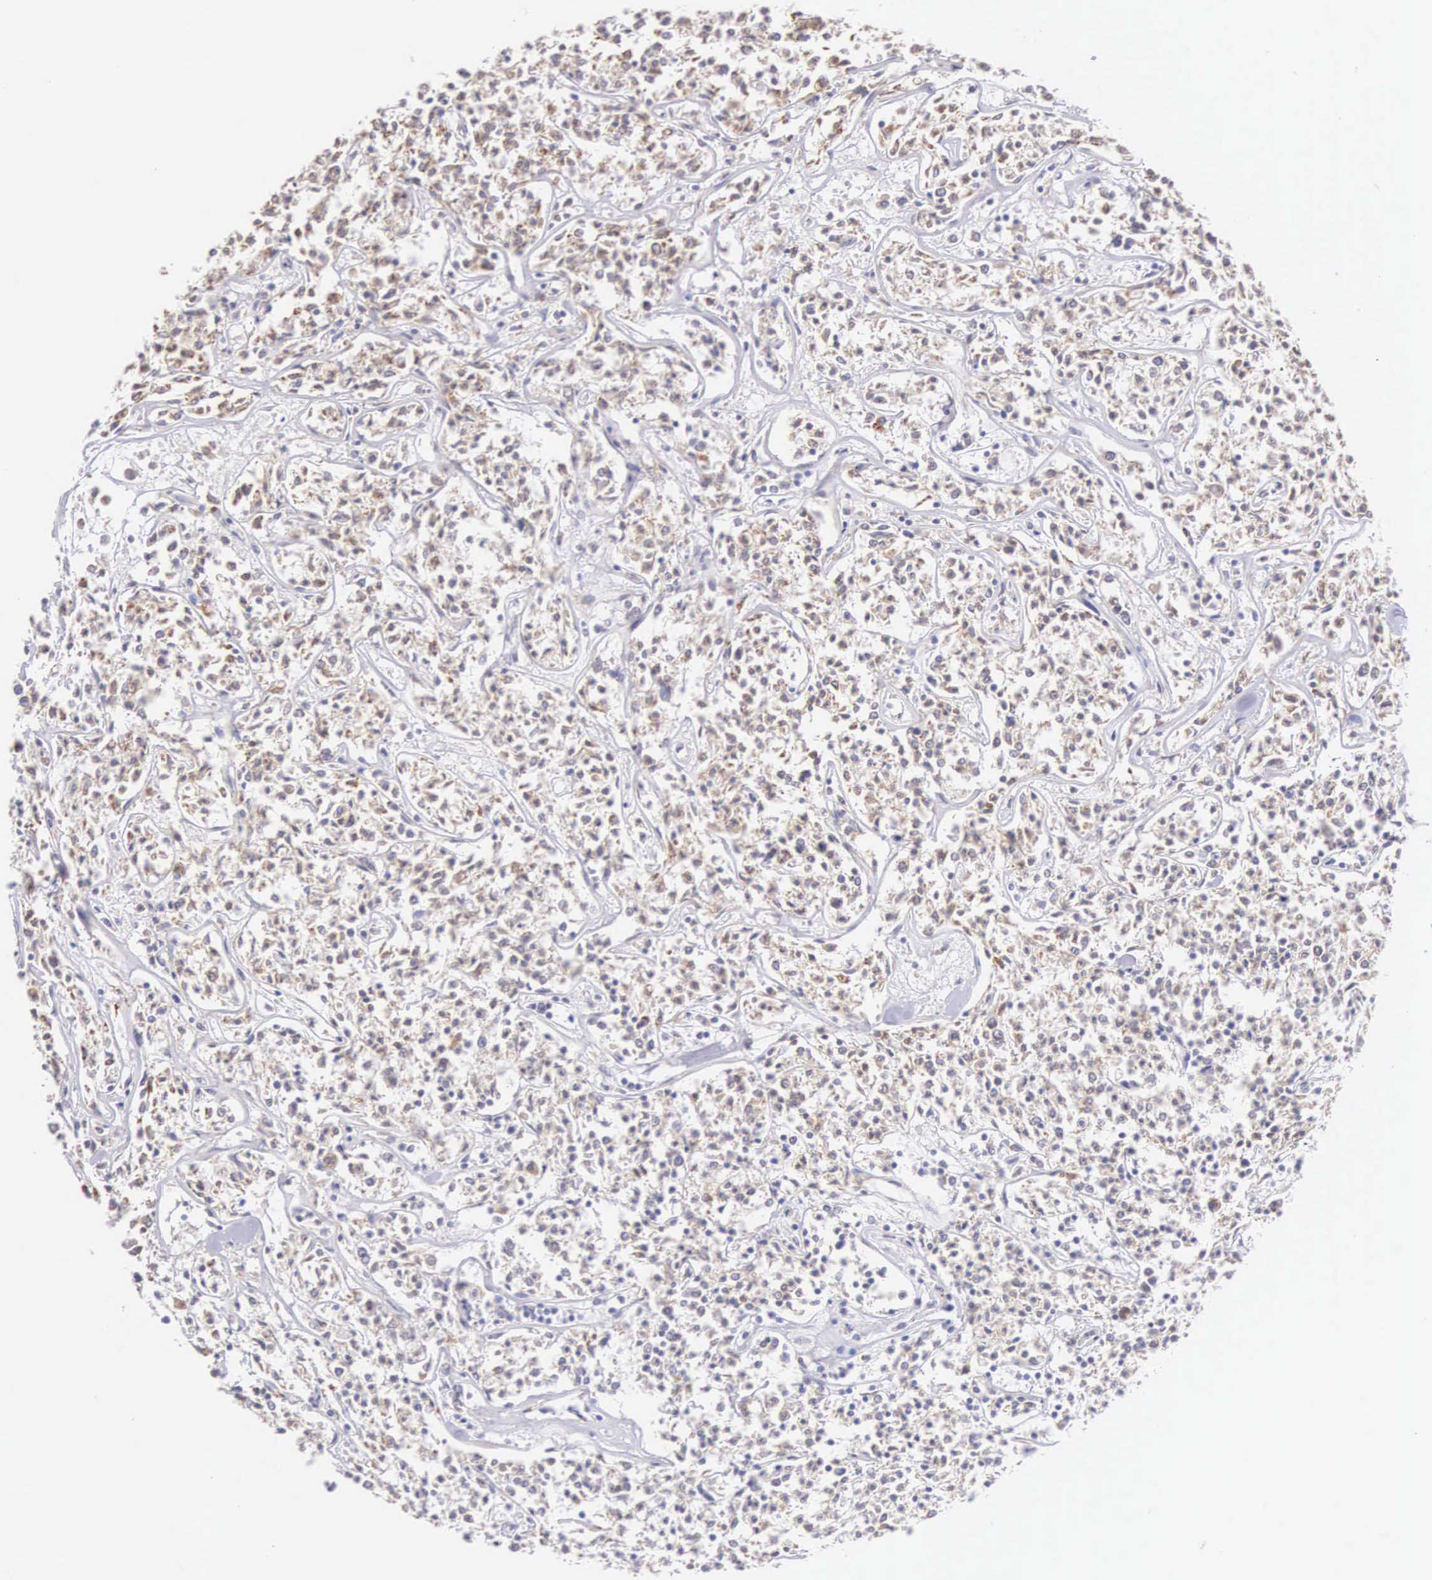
{"staining": {"intensity": "weak", "quantity": ">75%", "location": "cytoplasmic/membranous"}, "tissue": "lymphoma", "cell_type": "Tumor cells", "image_type": "cancer", "snomed": [{"axis": "morphology", "description": "Malignant lymphoma, non-Hodgkin's type, Low grade"}, {"axis": "topography", "description": "Small intestine"}], "caption": "Immunohistochemistry (IHC) (DAB) staining of low-grade malignant lymphoma, non-Hodgkin's type displays weak cytoplasmic/membranous protein staining in about >75% of tumor cells. (DAB IHC, brown staining for protein, blue staining for nuclei).", "gene": "NSDHL", "patient": {"sex": "female", "age": 59}}